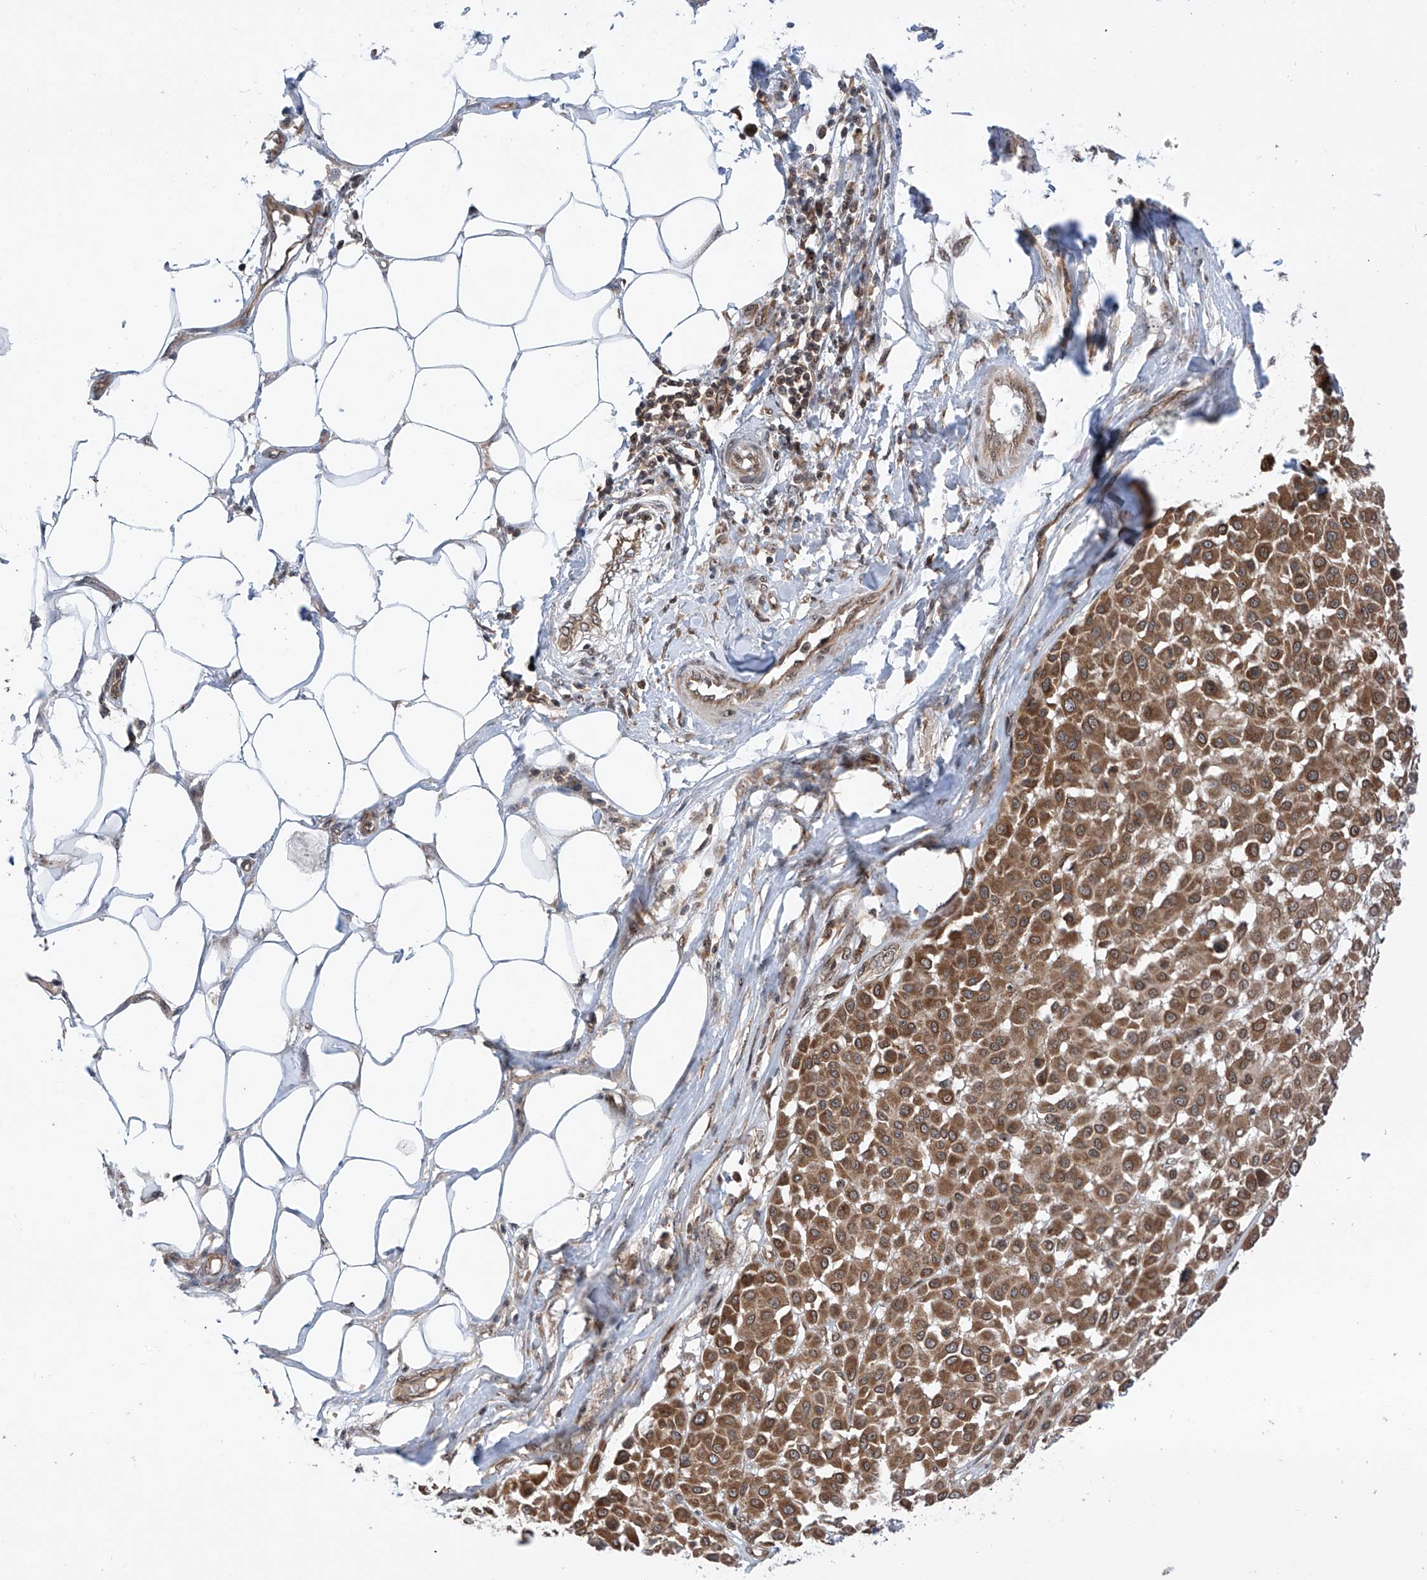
{"staining": {"intensity": "moderate", "quantity": ">75%", "location": "cytoplasmic/membranous"}, "tissue": "melanoma", "cell_type": "Tumor cells", "image_type": "cancer", "snomed": [{"axis": "morphology", "description": "Malignant melanoma, Metastatic site"}, {"axis": "topography", "description": "Soft tissue"}], "caption": "Tumor cells demonstrate moderate cytoplasmic/membranous expression in about >75% of cells in melanoma. Nuclei are stained in blue.", "gene": "C1orf131", "patient": {"sex": "male", "age": 41}}